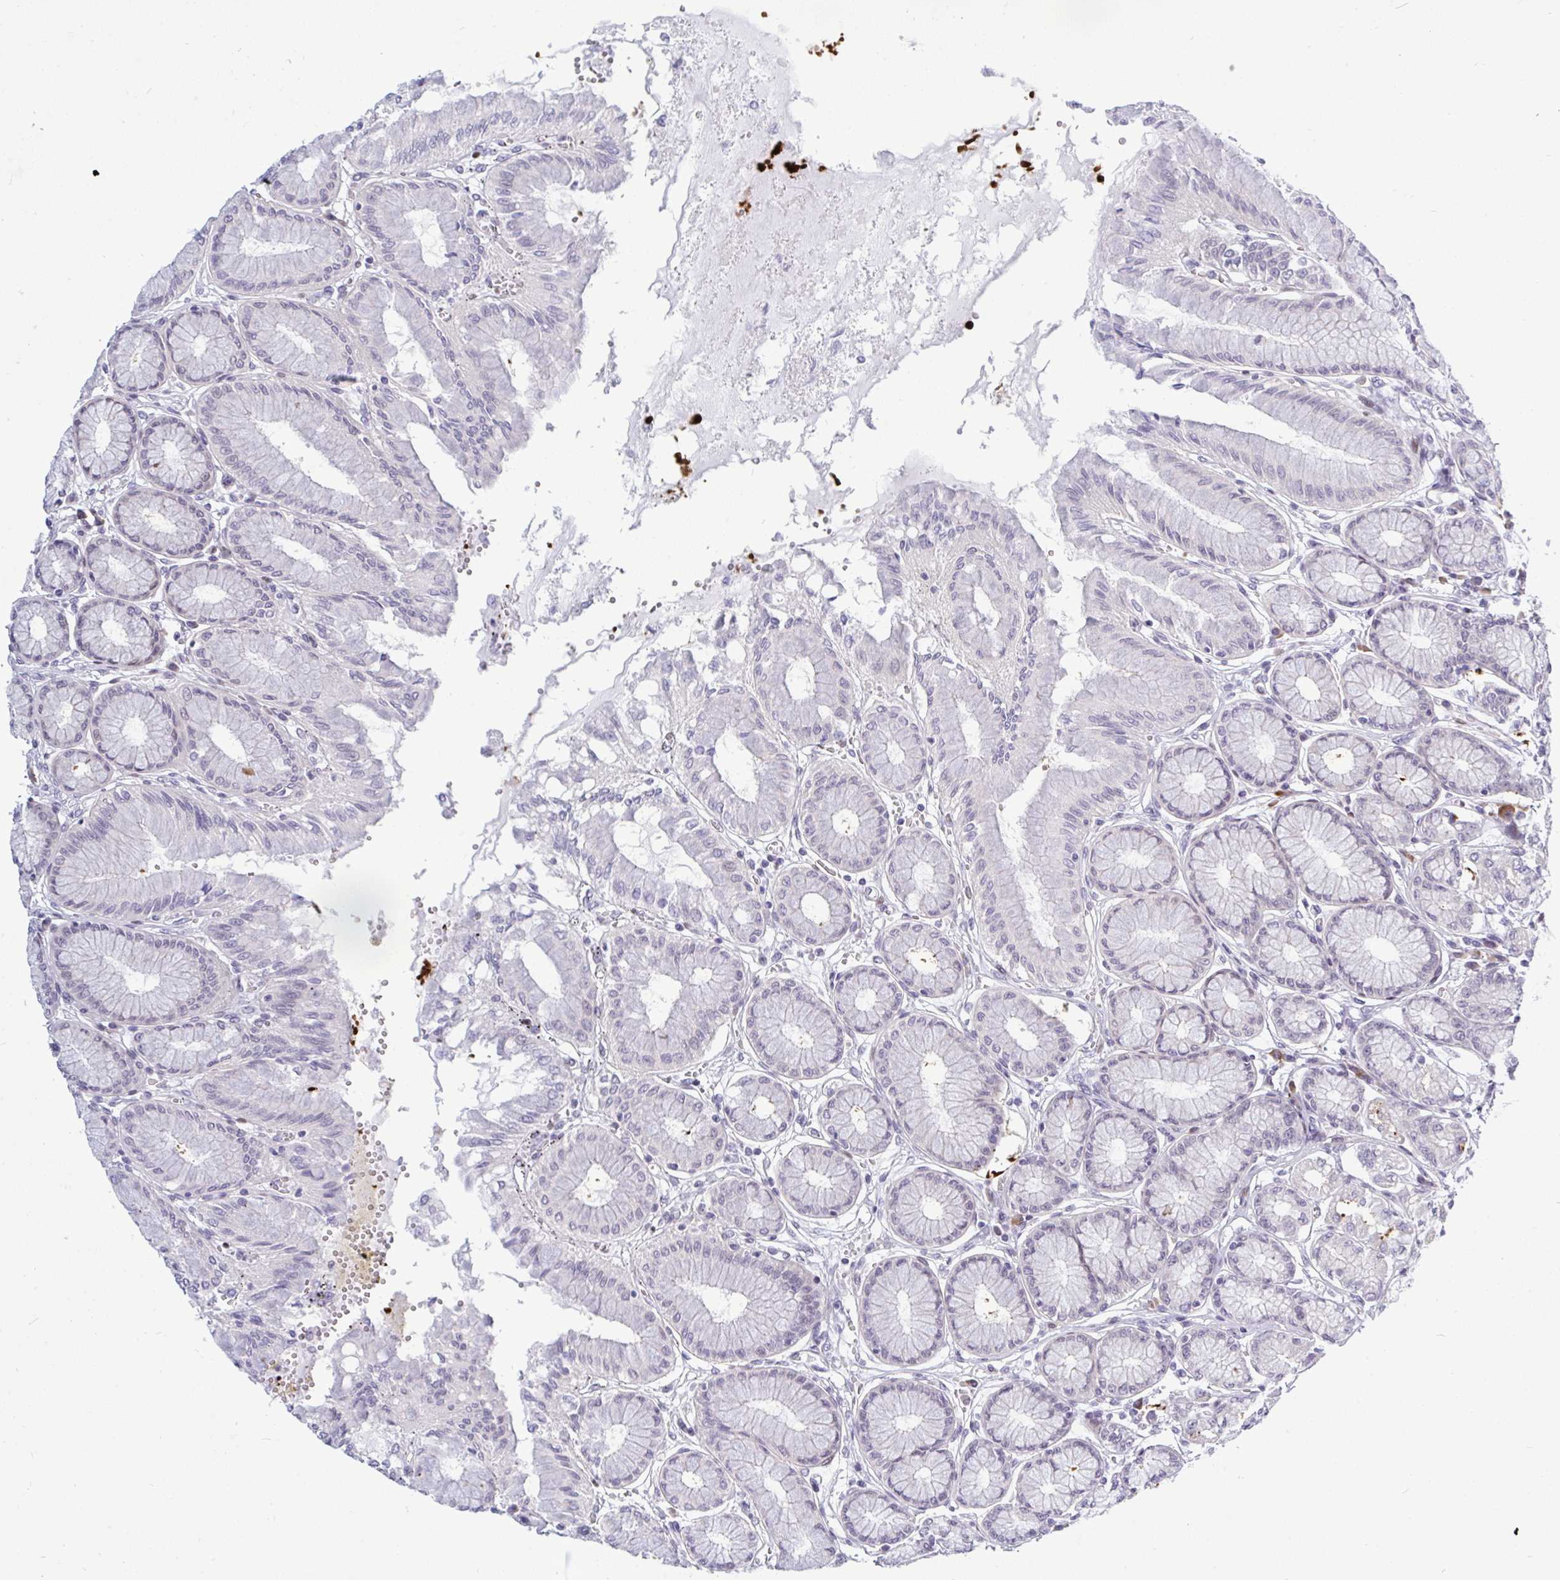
{"staining": {"intensity": "weak", "quantity": "<25%", "location": "nuclear"}, "tissue": "stomach", "cell_type": "Glandular cells", "image_type": "normal", "snomed": [{"axis": "morphology", "description": "Normal tissue, NOS"}, {"axis": "topography", "description": "Stomach"}, {"axis": "topography", "description": "Stomach, lower"}], "caption": "Glandular cells show no significant positivity in normal stomach.", "gene": "TAB1", "patient": {"sex": "male", "age": 76}}